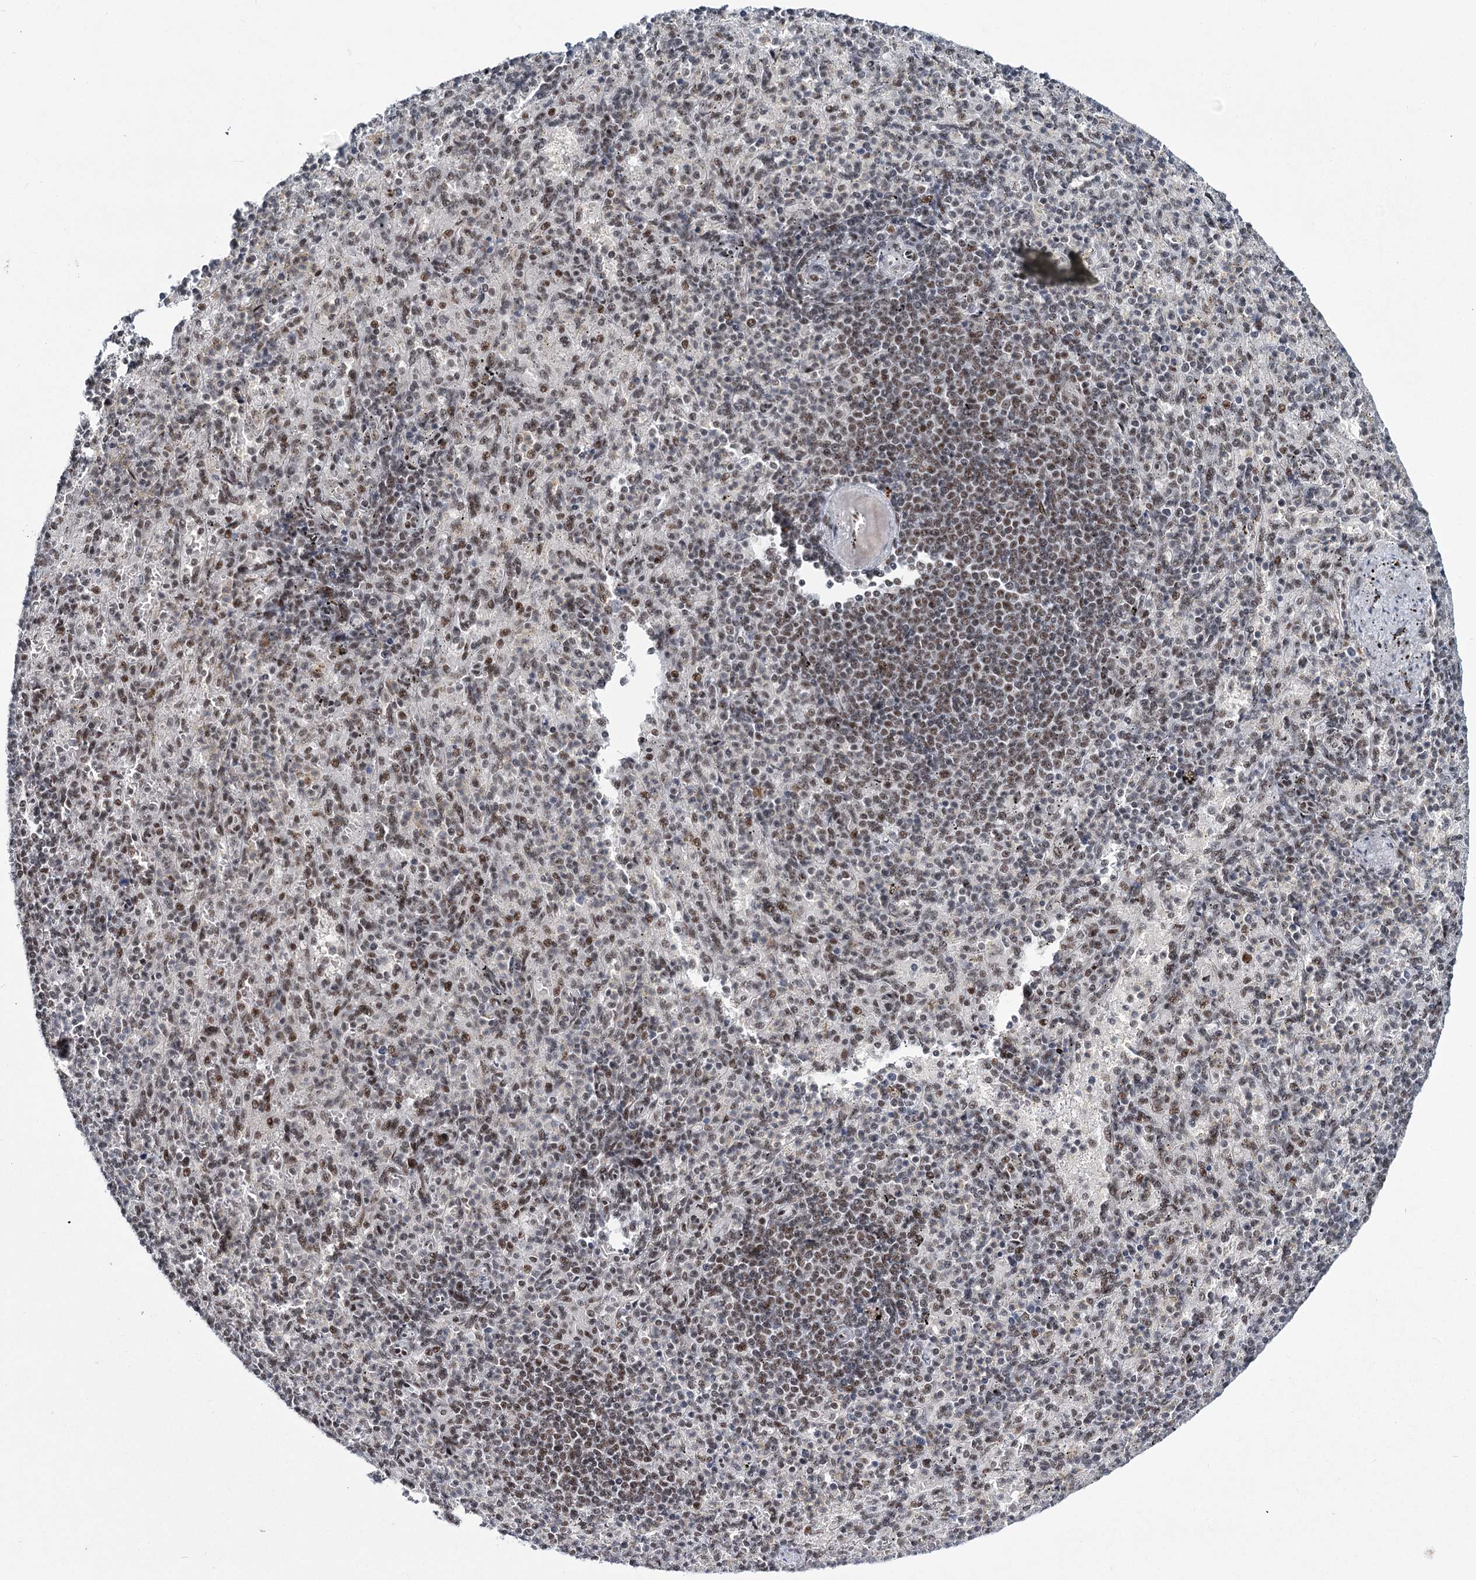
{"staining": {"intensity": "strong", "quantity": ">75%", "location": "nuclear"}, "tissue": "spleen", "cell_type": "Cells in red pulp", "image_type": "normal", "snomed": [{"axis": "morphology", "description": "Normal tissue, NOS"}, {"axis": "topography", "description": "Spleen"}], "caption": "Immunohistochemistry (IHC) photomicrograph of unremarkable spleen: human spleen stained using IHC reveals high levels of strong protein expression localized specifically in the nuclear of cells in red pulp, appearing as a nuclear brown color.", "gene": "SCAF8", "patient": {"sex": "female", "age": 74}}